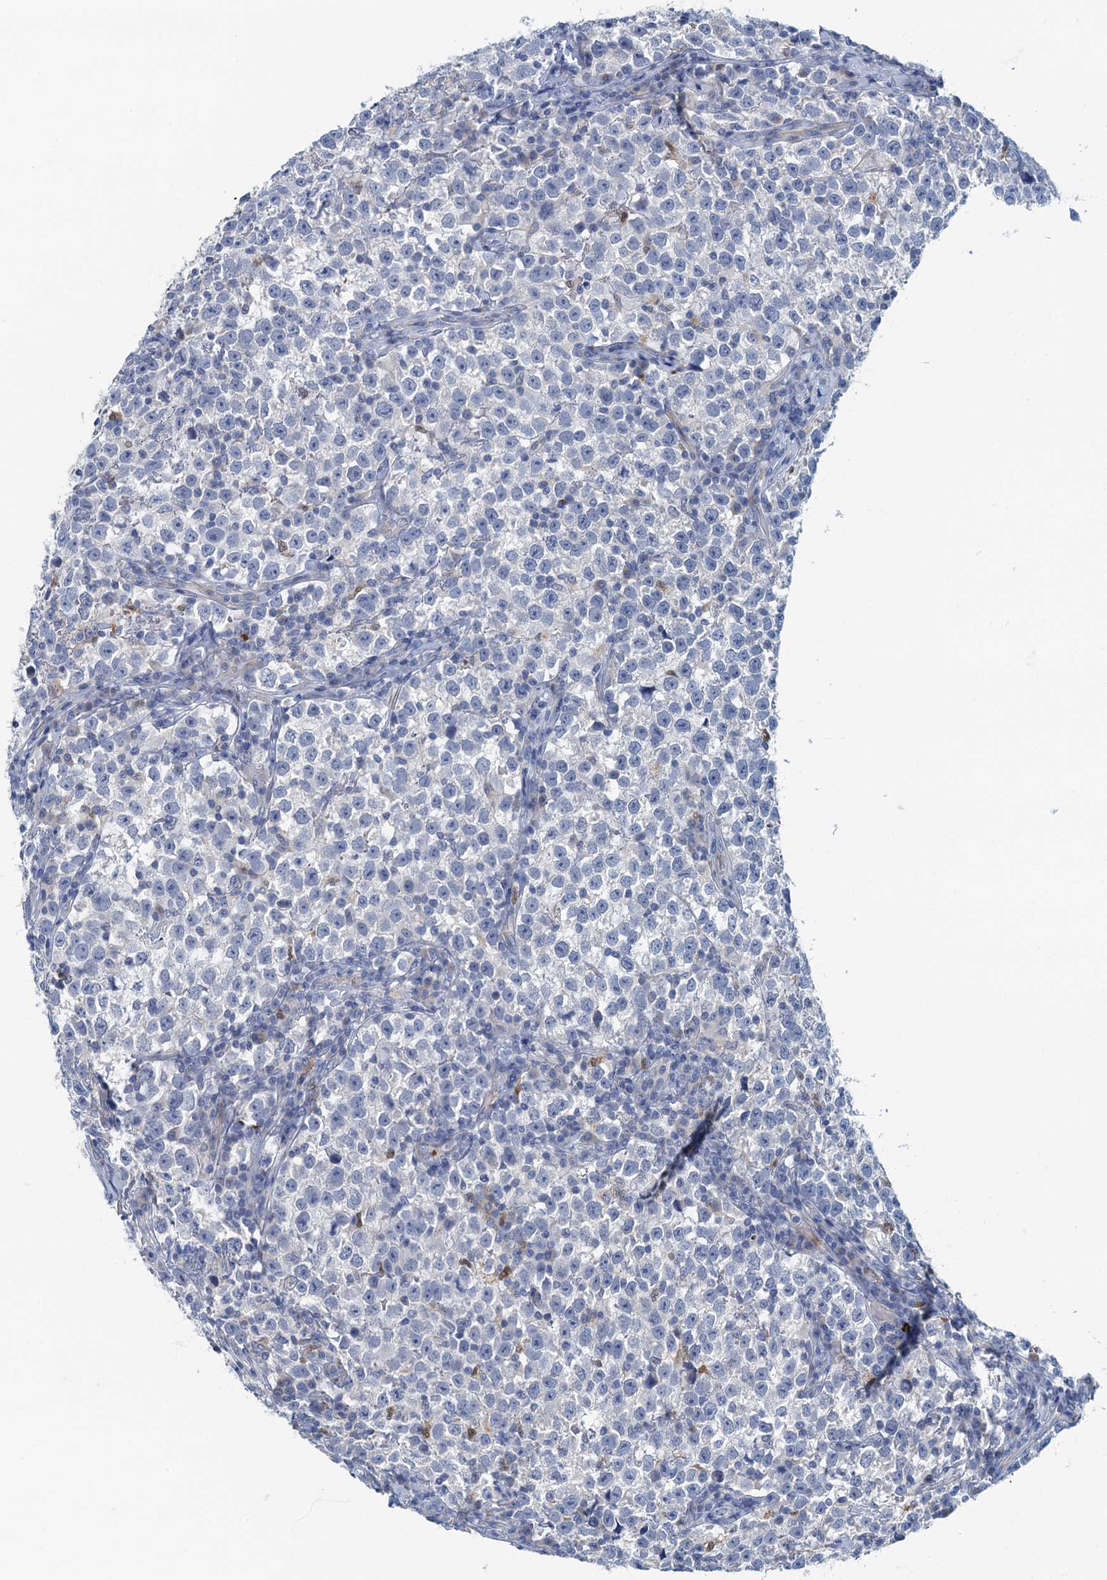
{"staining": {"intensity": "negative", "quantity": "none", "location": "none"}, "tissue": "testis cancer", "cell_type": "Tumor cells", "image_type": "cancer", "snomed": [{"axis": "morphology", "description": "Normal tissue, NOS"}, {"axis": "morphology", "description": "Seminoma, NOS"}, {"axis": "topography", "description": "Testis"}], "caption": "Tumor cells show no significant protein expression in testis cancer.", "gene": "ANKDD1A", "patient": {"sex": "male", "age": 43}}